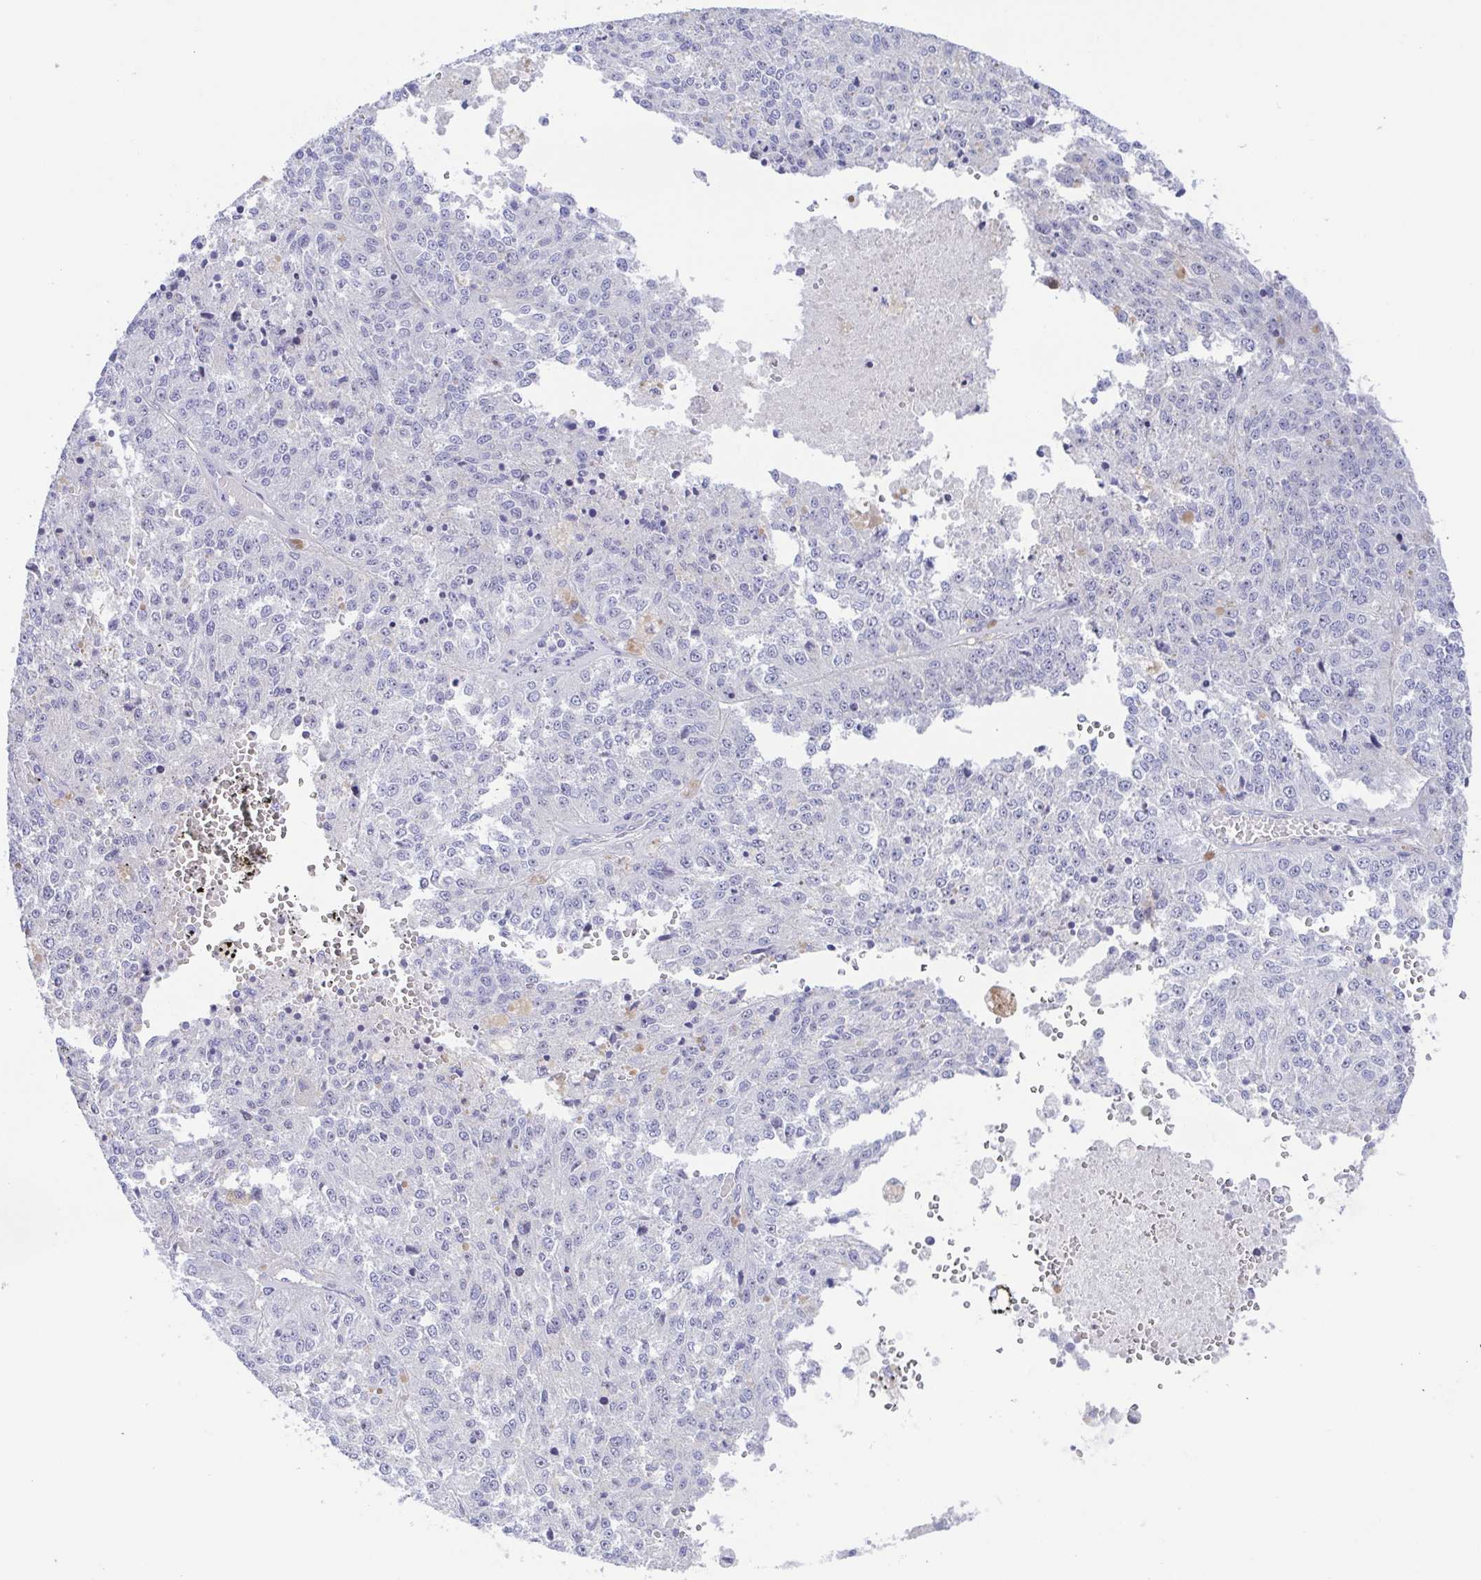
{"staining": {"intensity": "negative", "quantity": "none", "location": "none"}, "tissue": "melanoma", "cell_type": "Tumor cells", "image_type": "cancer", "snomed": [{"axis": "morphology", "description": "Malignant melanoma, Metastatic site"}, {"axis": "topography", "description": "Lymph node"}], "caption": "Immunohistochemistry histopathology image of malignant melanoma (metastatic site) stained for a protein (brown), which demonstrates no positivity in tumor cells.", "gene": "MUCL3", "patient": {"sex": "female", "age": 64}}